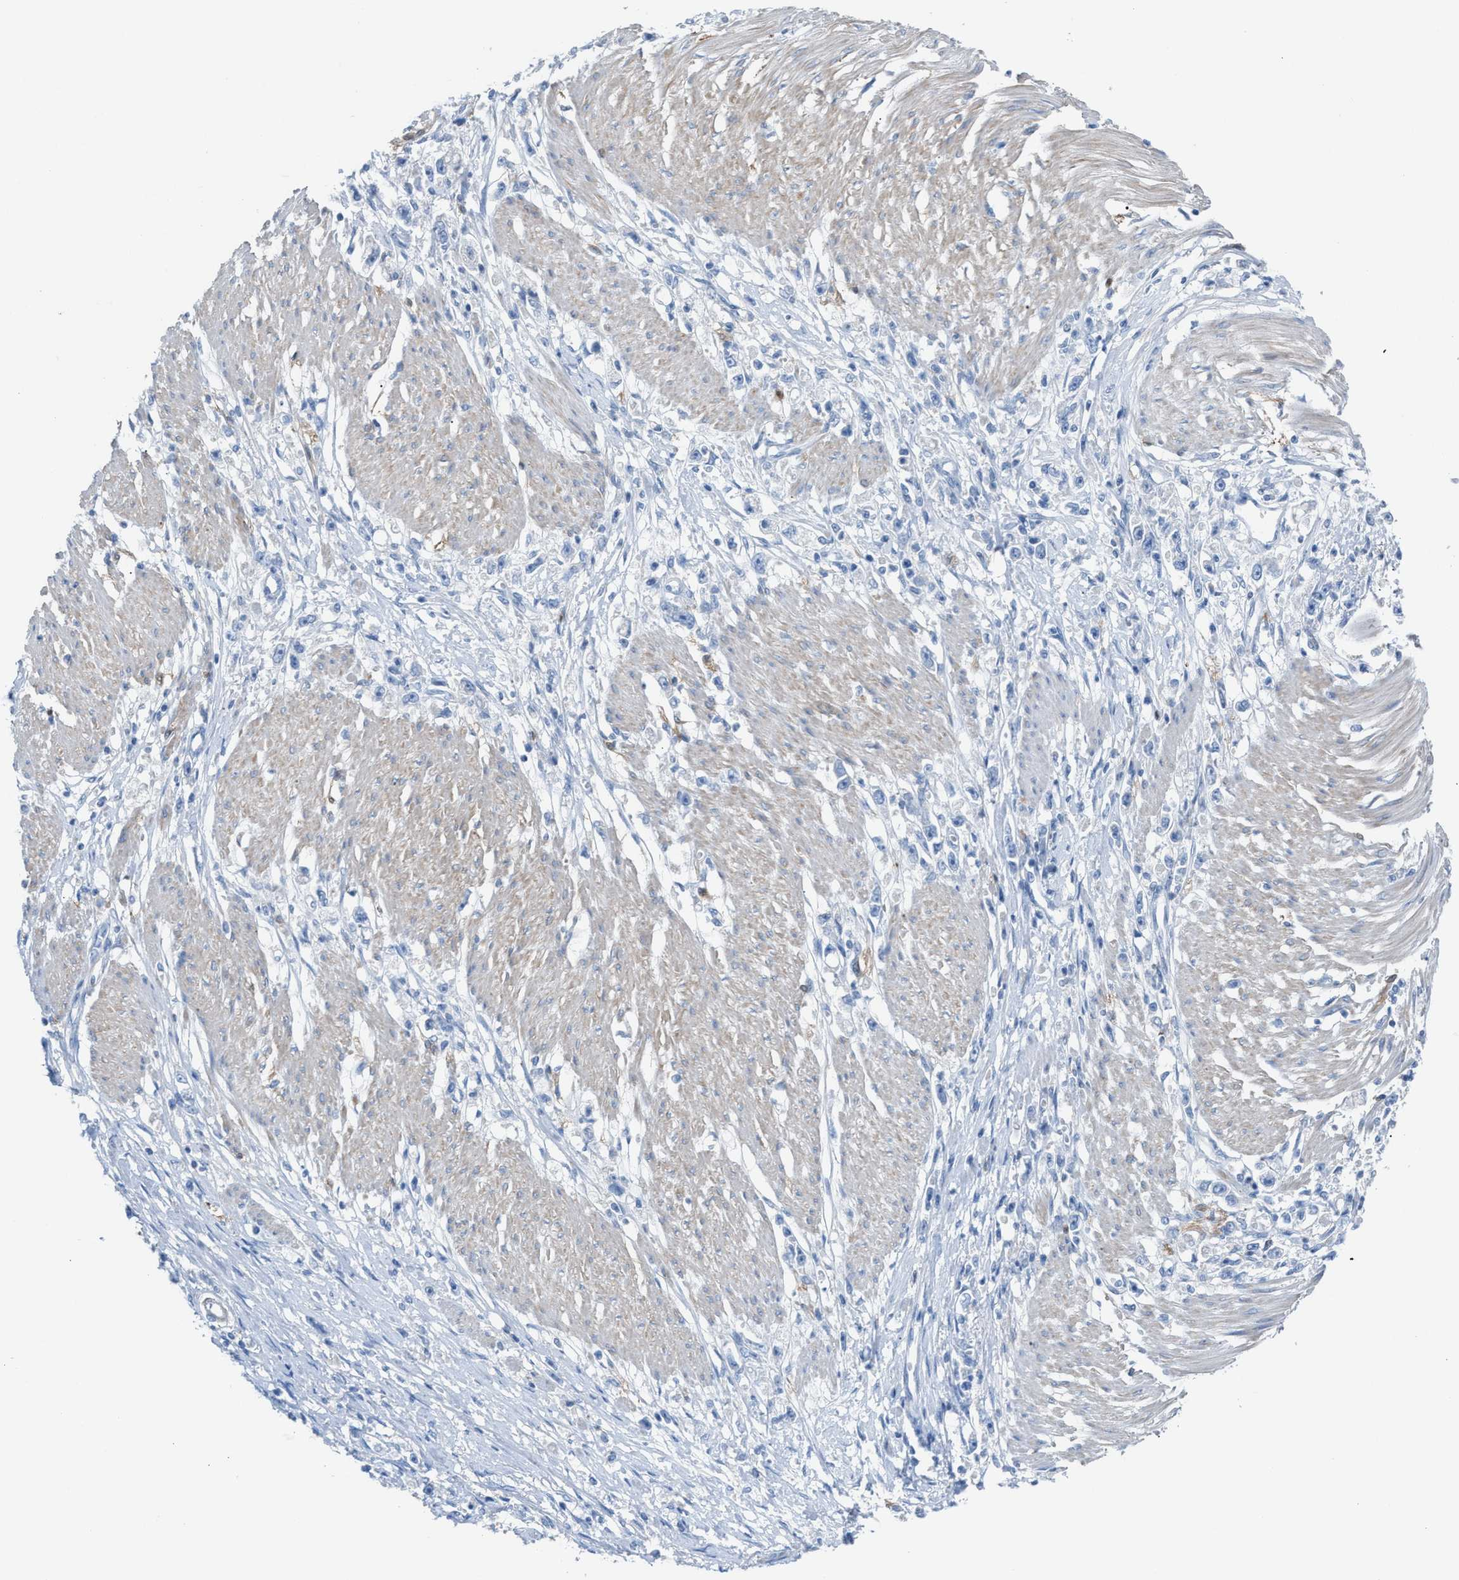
{"staining": {"intensity": "negative", "quantity": "none", "location": "none"}, "tissue": "stomach cancer", "cell_type": "Tumor cells", "image_type": "cancer", "snomed": [{"axis": "morphology", "description": "Adenocarcinoma, NOS"}, {"axis": "topography", "description": "Stomach"}], "caption": "Micrograph shows no protein expression in tumor cells of adenocarcinoma (stomach) tissue.", "gene": "ASPA", "patient": {"sex": "female", "age": 59}}